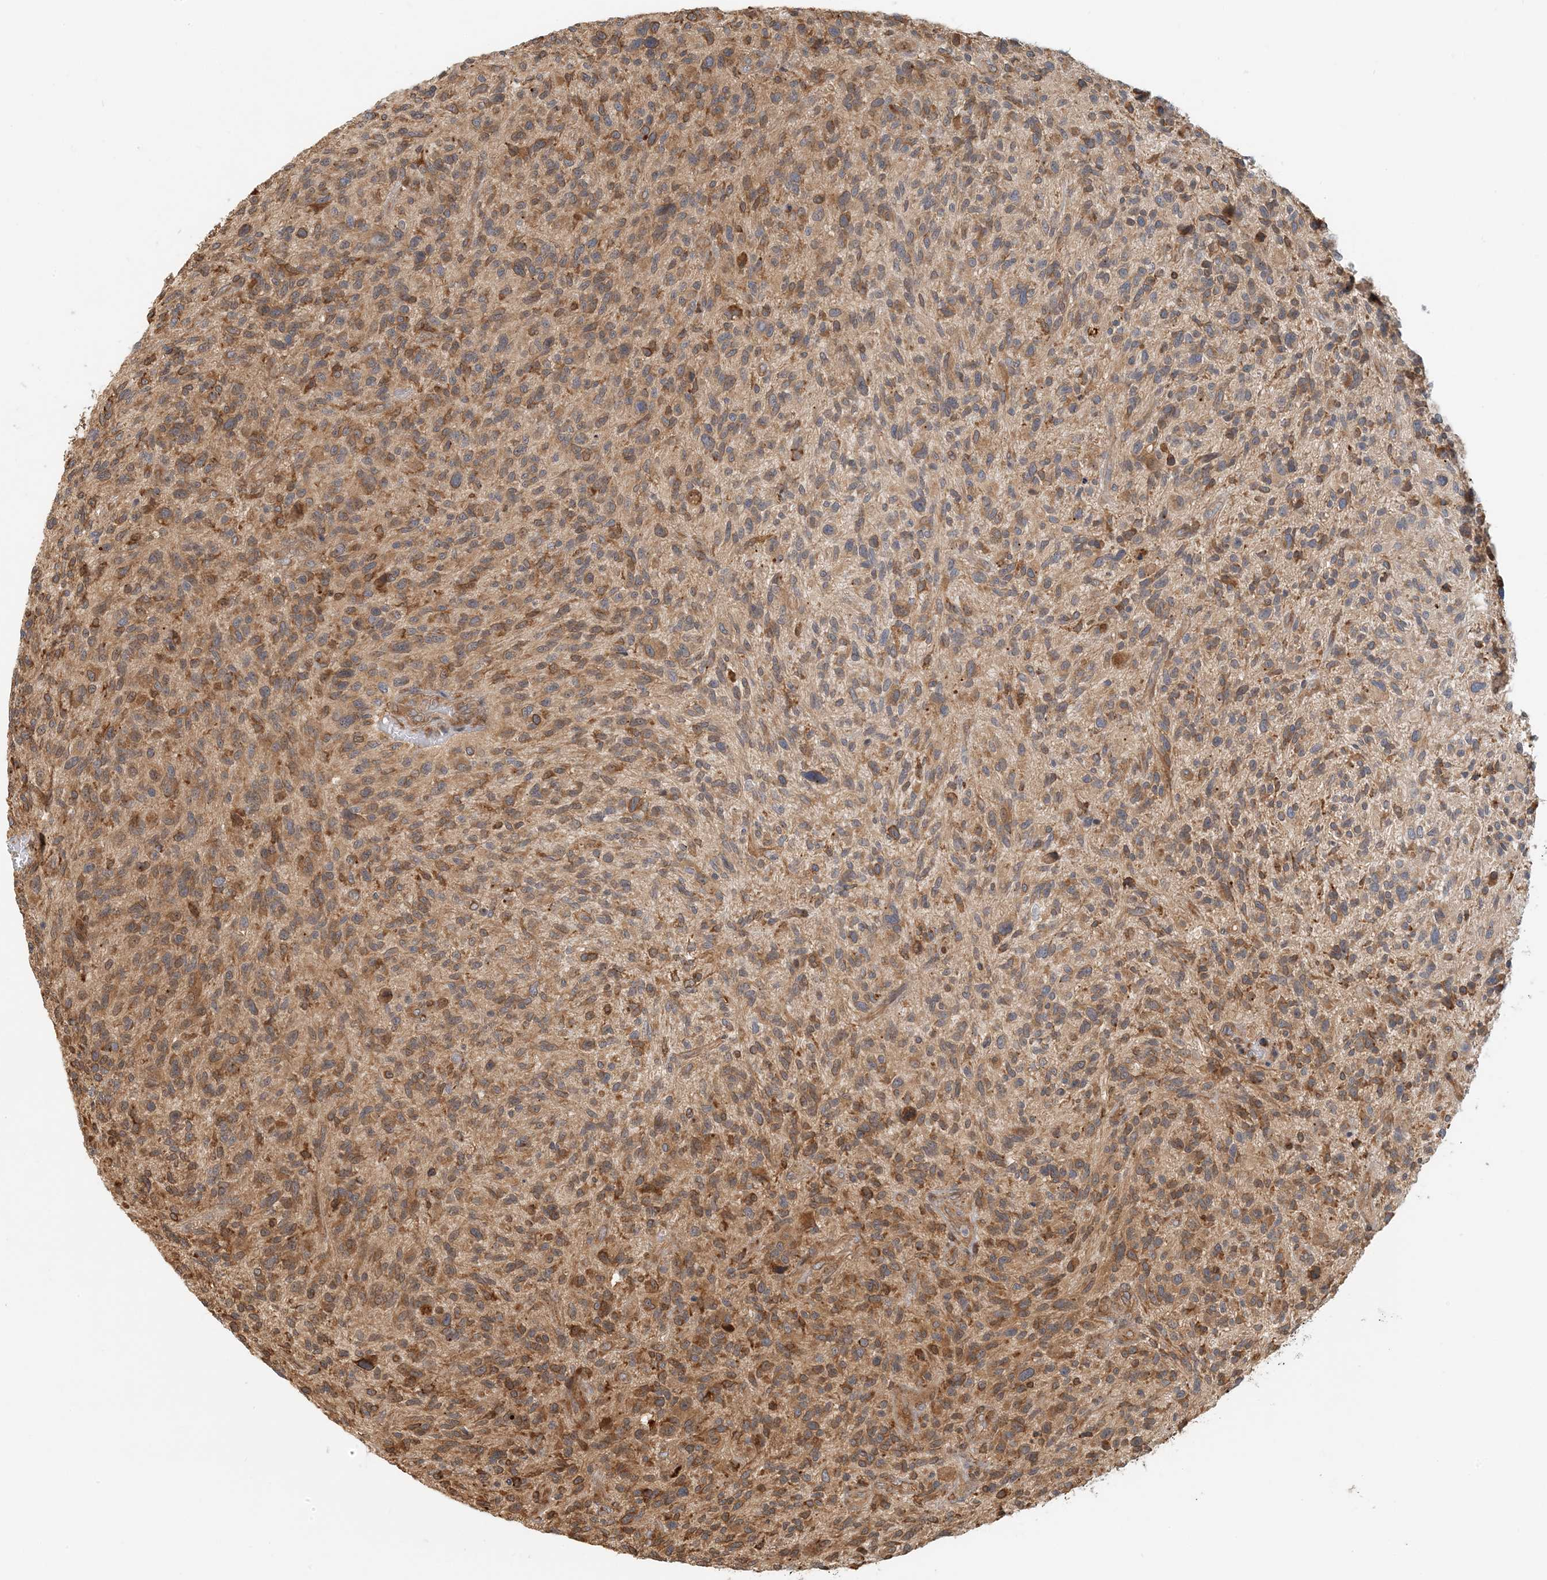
{"staining": {"intensity": "moderate", "quantity": ">75%", "location": "cytoplasmic/membranous"}, "tissue": "glioma", "cell_type": "Tumor cells", "image_type": "cancer", "snomed": [{"axis": "morphology", "description": "Glioma, malignant, High grade"}, {"axis": "topography", "description": "Brain"}], "caption": "Immunohistochemistry (IHC) image of human malignant high-grade glioma stained for a protein (brown), which demonstrates medium levels of moderate cytoplasmic/membranous staining in about >75% of tumor cells.", "gene": "HNMT", "patient": {"sex": "male", "age": 47}}